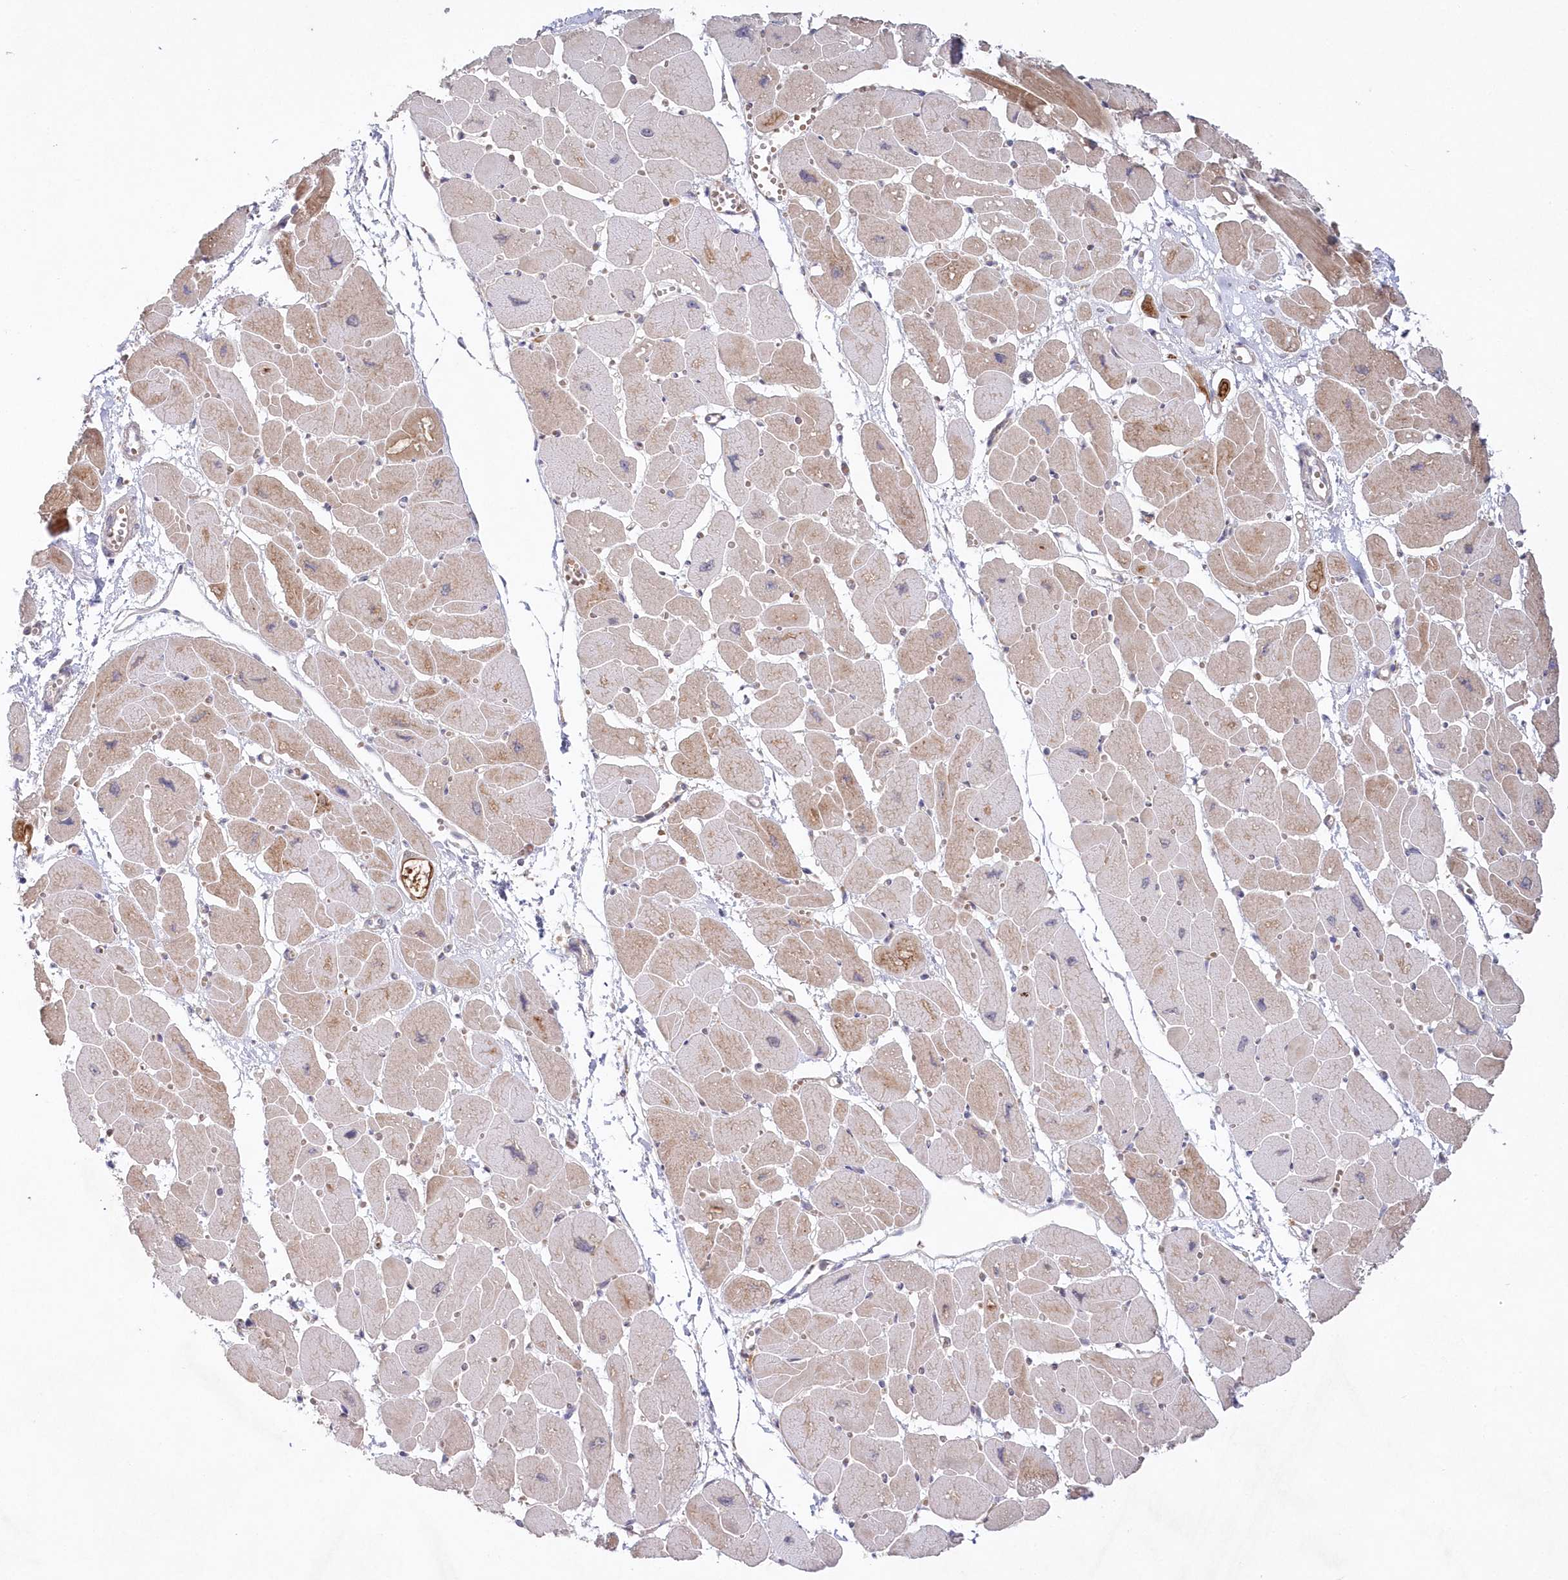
{"staining": {"intensity": "strong", "quantity": "25%-75%", "location": "cytoplasmic/membranous"}, "tissue": "heart muscle", "cell_type": "Cardiomyocytes", "image_type": "normal", "snomed": [{"axis": "morphology", "description": "Normal tissue, NOS"}, {"axis": "topography", "description": "Heart"}], "caption": "This is an image of IHC staining of unremarkable heart muscle, which shows strong staining in the cytoplasmic/membranous of cardiomyocytes.", "gene": "GBE1", "patient": {"sex": "female", "age": 54}}